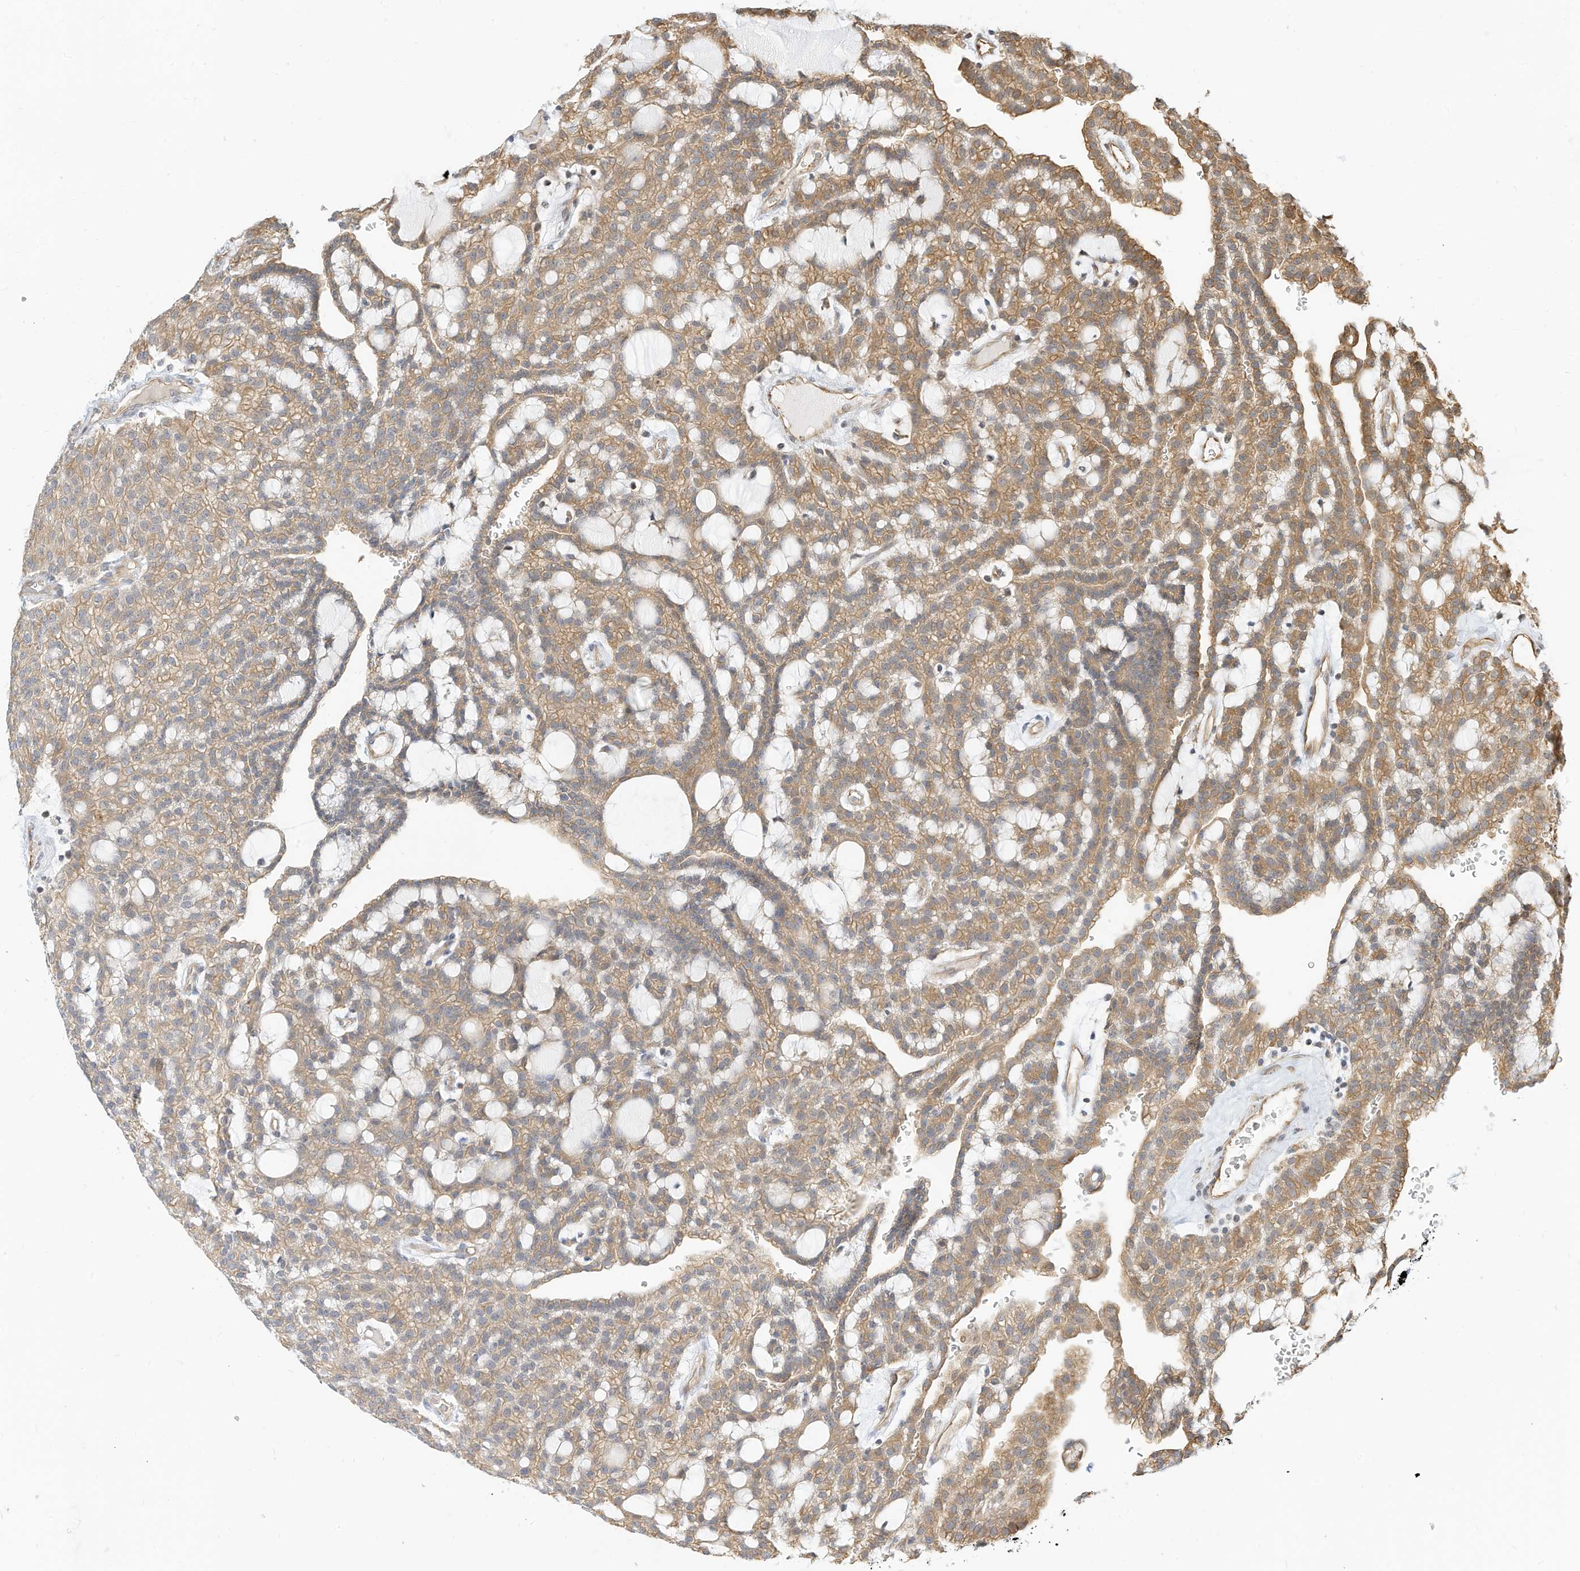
{"staining": {"intensity": "moderate", "quantity": ">75%", "location": "cytoplasmic/membranous"}, "tissue": "renal cancer", "cell_type": "Tumor cells", "image_type": "cancer", "snomed": [{"axis": "morphology", "description": "Adenocarcinoma, NOS"}, {"axis": "topography", "description": "Kidney"}], "caption": "A brown stain labels moderate cytoplasmic/membranous expression of a protein in renal cancer (adenocarcinoma) tumor cells.", "gene": "OFD1", "patient": {"sex": "male", "age": 63}}